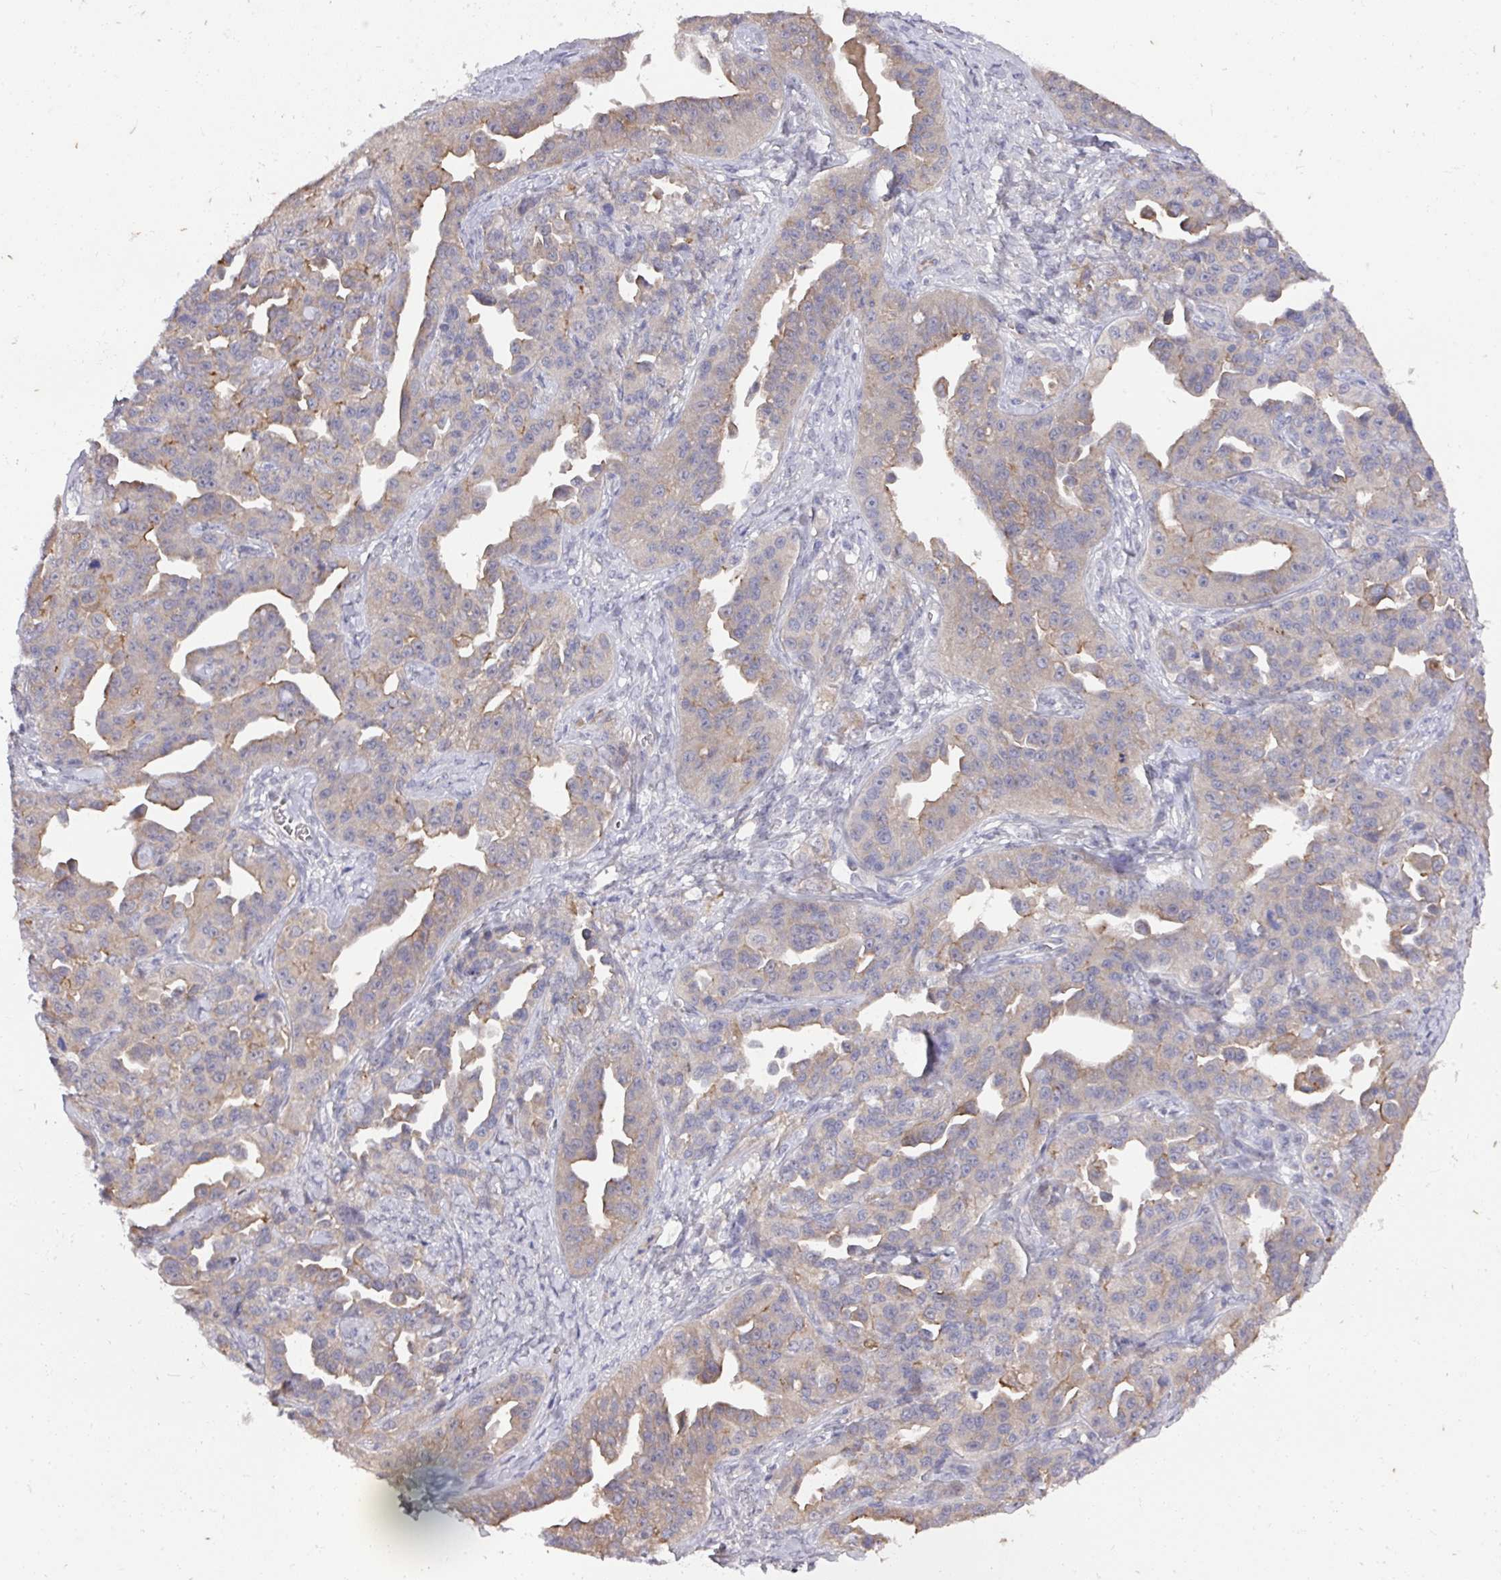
{"staining": {"intensity": "weak", "quantity": "<25%", "location": "cytoplasmic/membranous"}, "tissue": "ovarian cancer", "cell_type": "Tumor cells", "image_type": "cancer", "snomed": [{"axis": "morphology", "description": "Cystadenocarcinoma, serous, NOS"}, {"axis": "topography", "description": "Ovary"}], "caption": "Protein analysis of ovarian cancer reveals no significant expression in tumor cells.", "gene": "PRR5", "patient": {"sex": "female", "age": 75}}